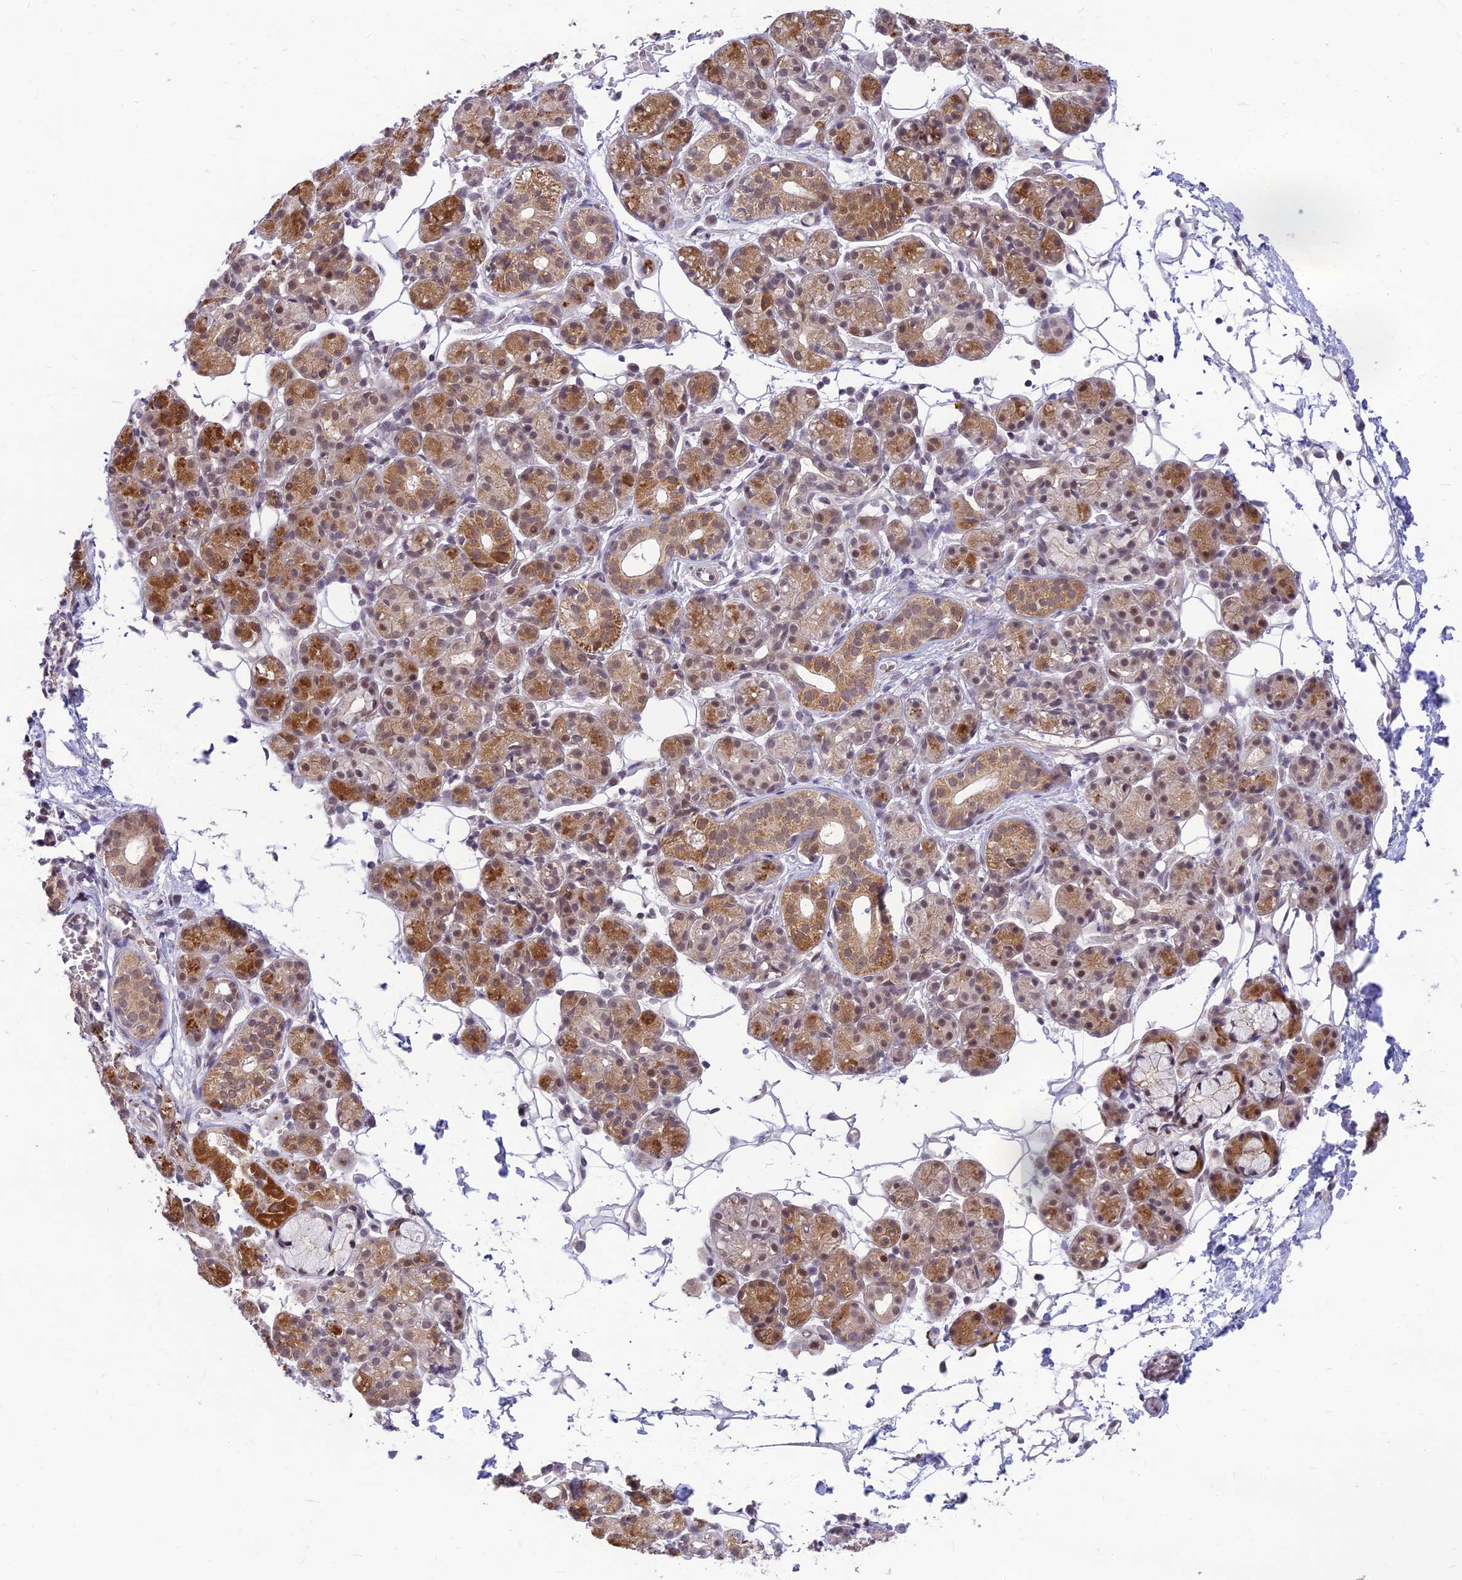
{"staining": {"intensity": "moderate", "quantity": ">75%", "location": "cytoplasmic/membranous,nuclear"}, "tissue": "salivary gland", "cell_type": "Glandular cells", "image_type": "normal", "snomed": [{"axis": "morphology", "description": "Normal tissue, NOS"}, {"axis": "topography", "description": "Salivary gland"}], "caption": "Protein staining displays moderate cytoplasmic/membranous,nuclear positivity in approximately >75% of glandular cells in normal salivary gland. The protein is stained brown, and the nuclei are stained in blue (DAB IHC with brightfield microscopy, high magnification).", "gene": "MICOS13", "patient": {"sex": "male", "age": 63}}